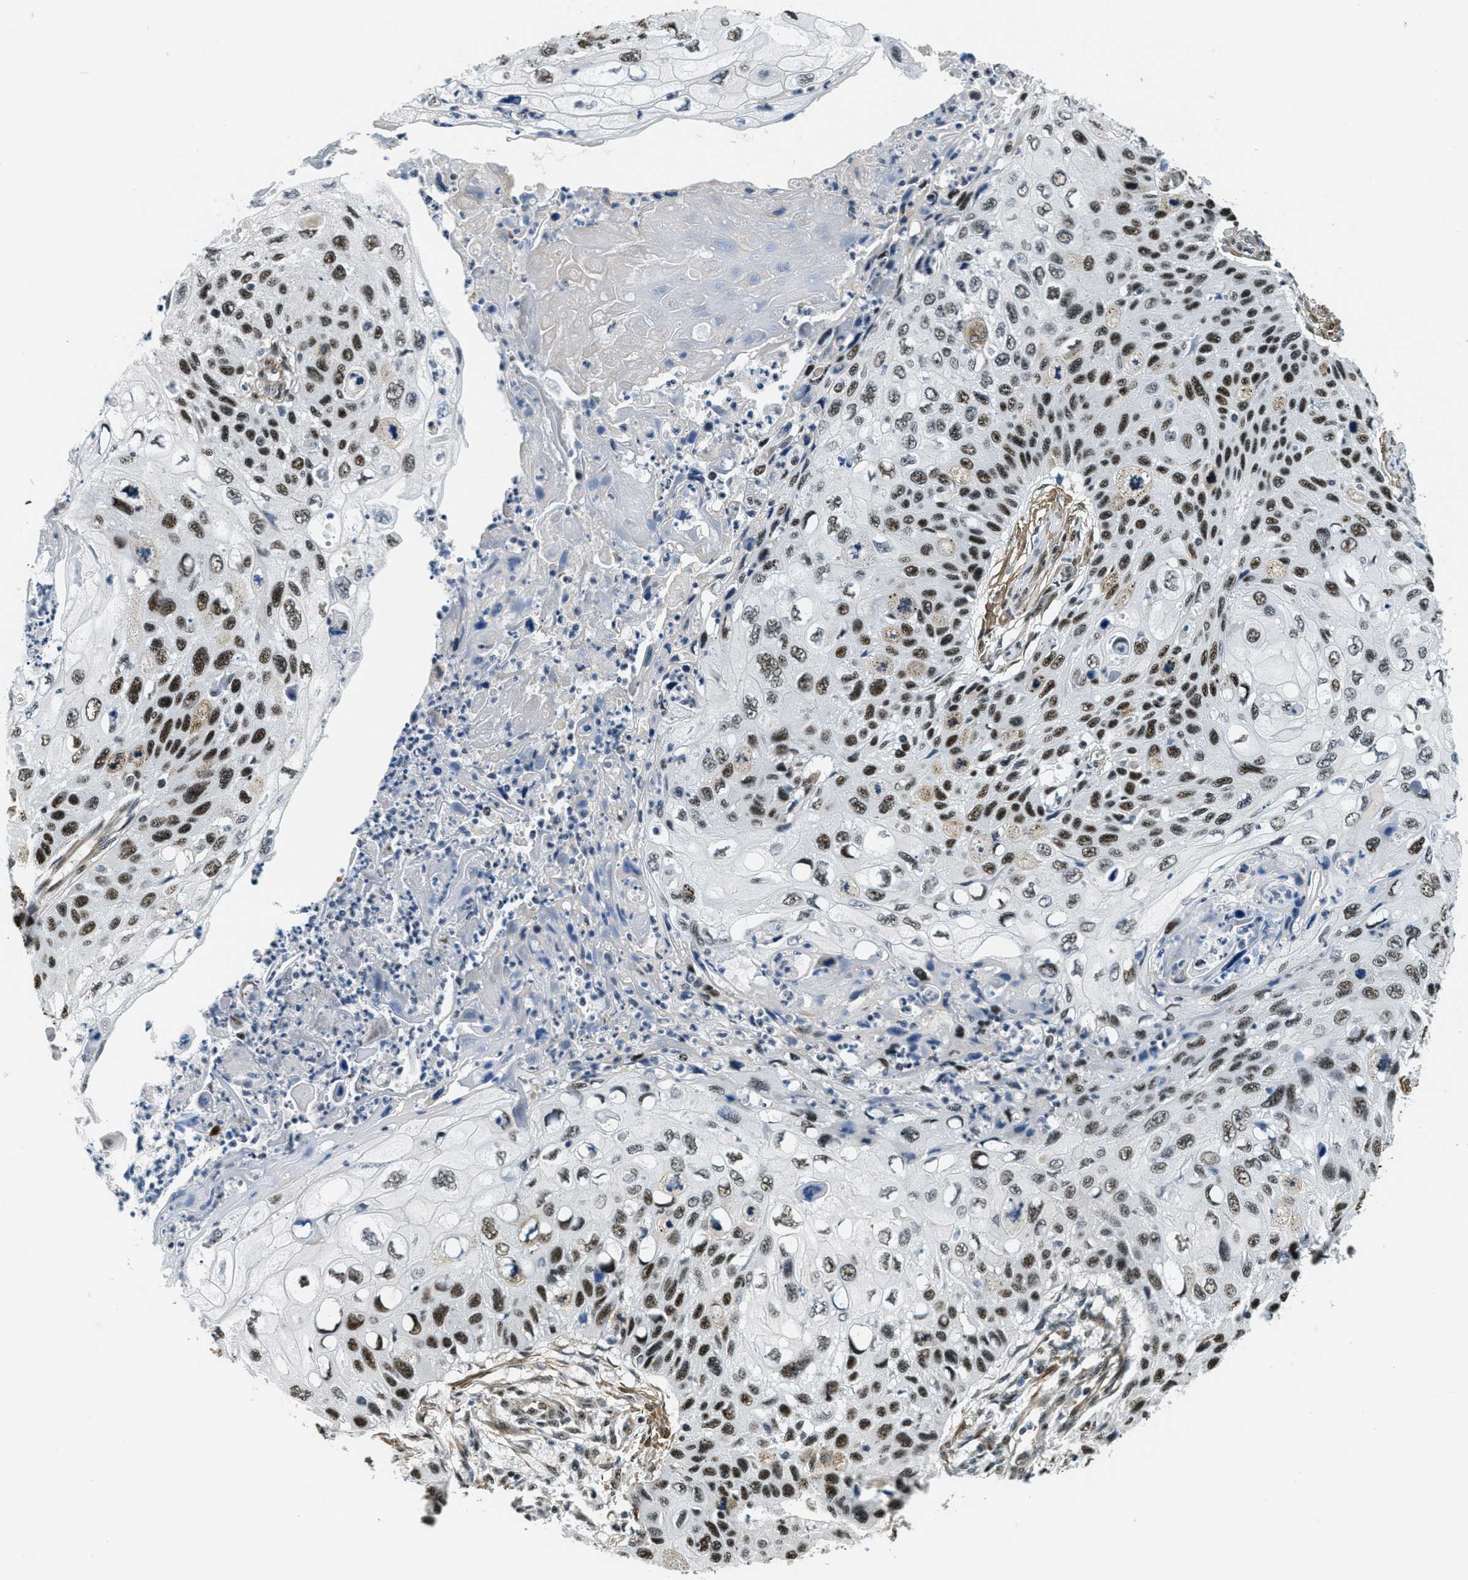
{"staining": {"intensity": "strong", "quantity": ">75%", "location": "nuclear"}, "tissue": "cervical cancer", "cell_type": "Tumor cells", "image_type": "cancer", "snomed": [{"axis": "morphology", "description": "Squamous cell carcinoma, NOS"}, {"axis": "topography", "description": "Cervix"}], "caption": "An image showing strong nuclear expression in about >75% of tumor cells in cervical cancer (squamous cell carcinoma), as visualized by brown immunohistochemical staining.", "gene": "CFAP36", "patient": {"sex": "female", "age": 70}}